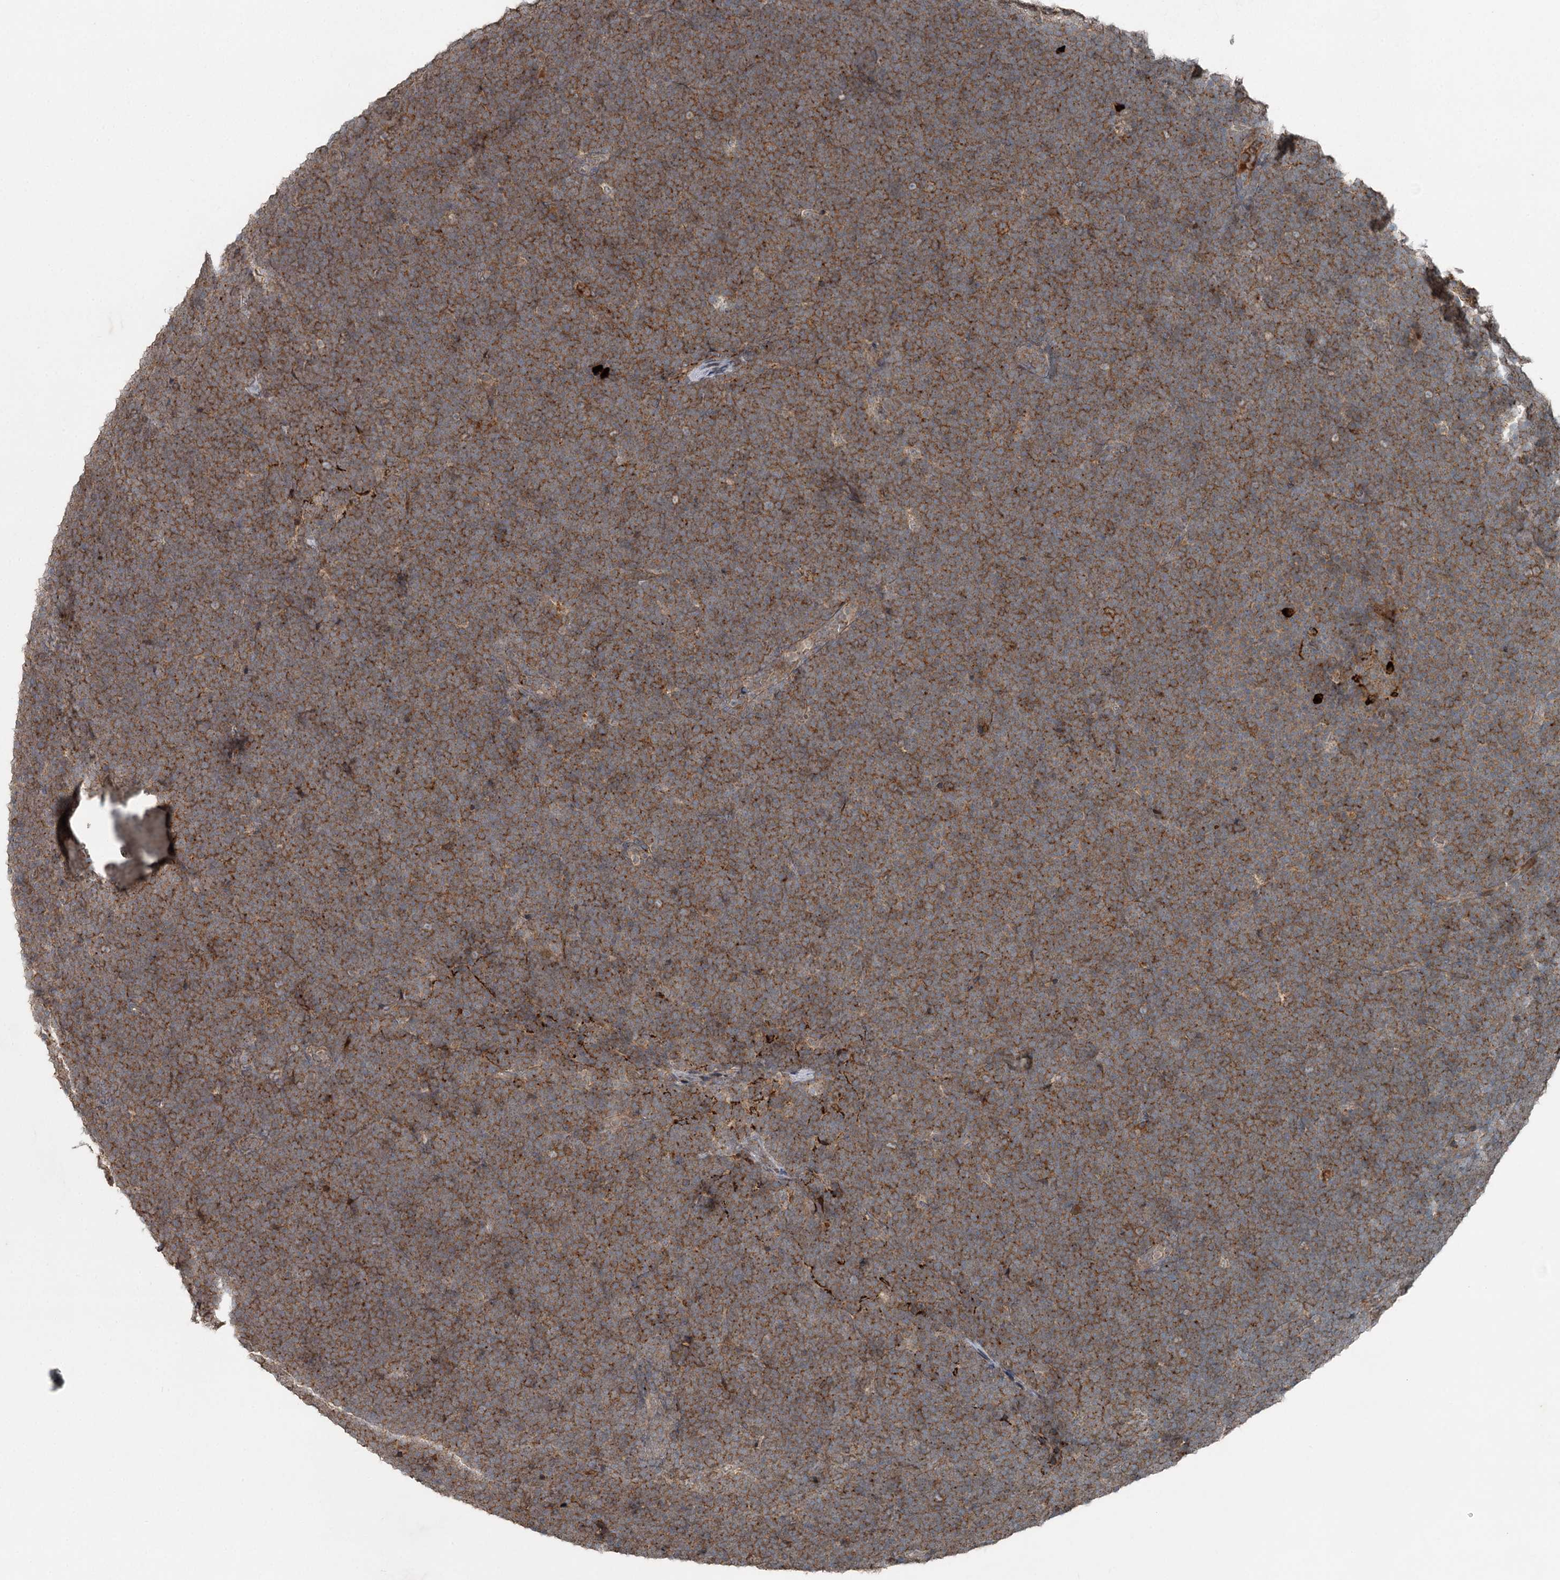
{"staining": {"intensity": "moderate", "quantity": ">75%", "location": "cytoplasmic/membranous"}, "tissue": "lymphoma", "cell_type": "Tumor cells", "image_type": "cancer", "snomed": [{"axis": "morphology", "description": "Malignant lymphoma, non-Hodgkin's type, High grade"}, {"axis": "topography", "description": "Lymph node"}], "caption": "Immunohistochemical staining of high-grade malignant lymphoma, non-Hodgkin's type shows moderate cytoplasmic/membranous protein positivity in approximately >75% of tumor cells.", "gene": "SLC39A8", "patient": {"sex": "male", "age": 13}}